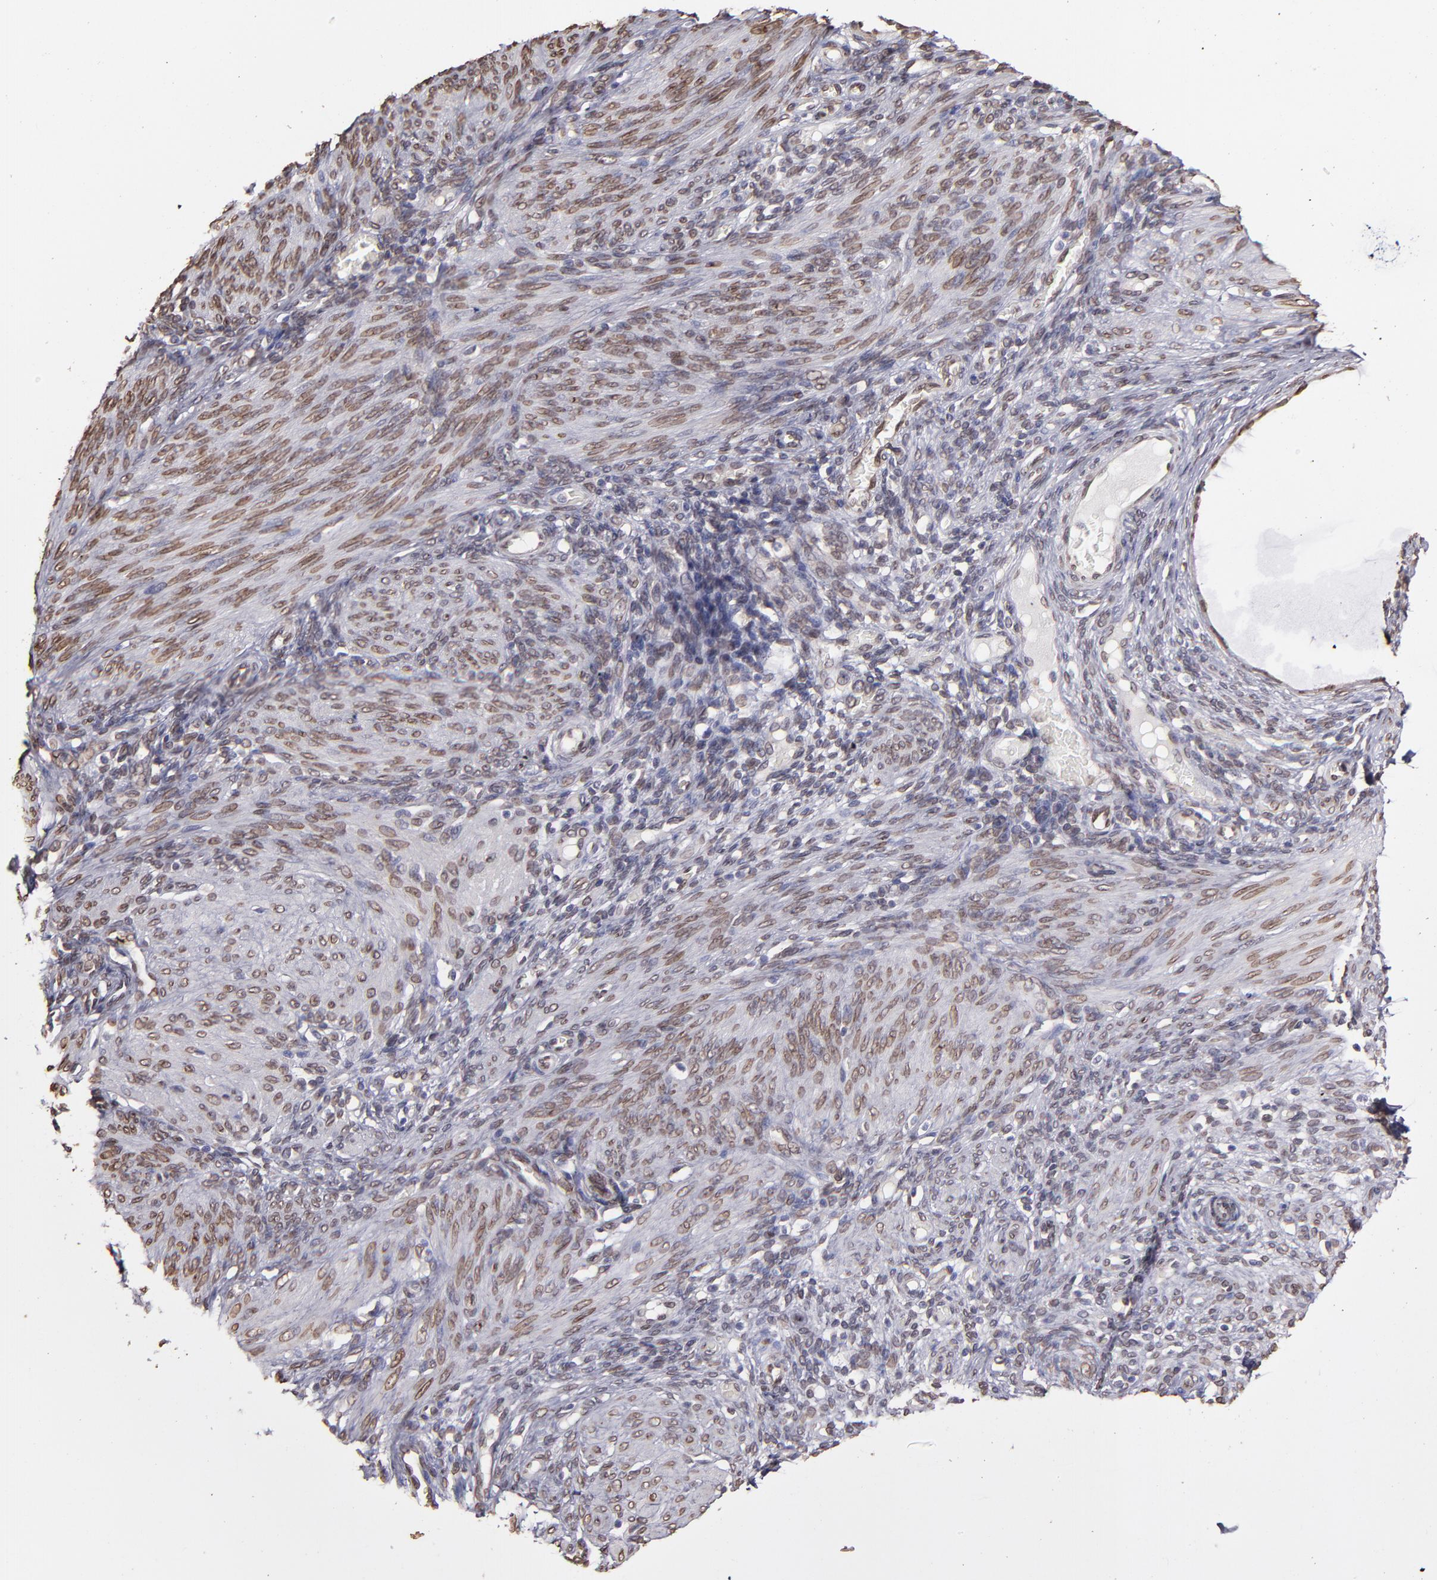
{"staining": {"intensity": "weak", "quantity": "<25%", "location": "nuclear"}, "tissue": "endometrium", "cell_type": "Cells in endometrial stroma", "image_type": "normal", "snomed": [{"axis": "morphology", "description": "Normal tissue, NOS"}, {"axis": "topography", "description": "Endometrium"}], "caption": "DAB (3,3'-diaminobenzidine) immunohistochemical staining of normal human endometrium demonstrates no significant positivity in cells in endometrial stroma.", "gene": "PUM3", "patient": {"sex": "female", "age": 72}}